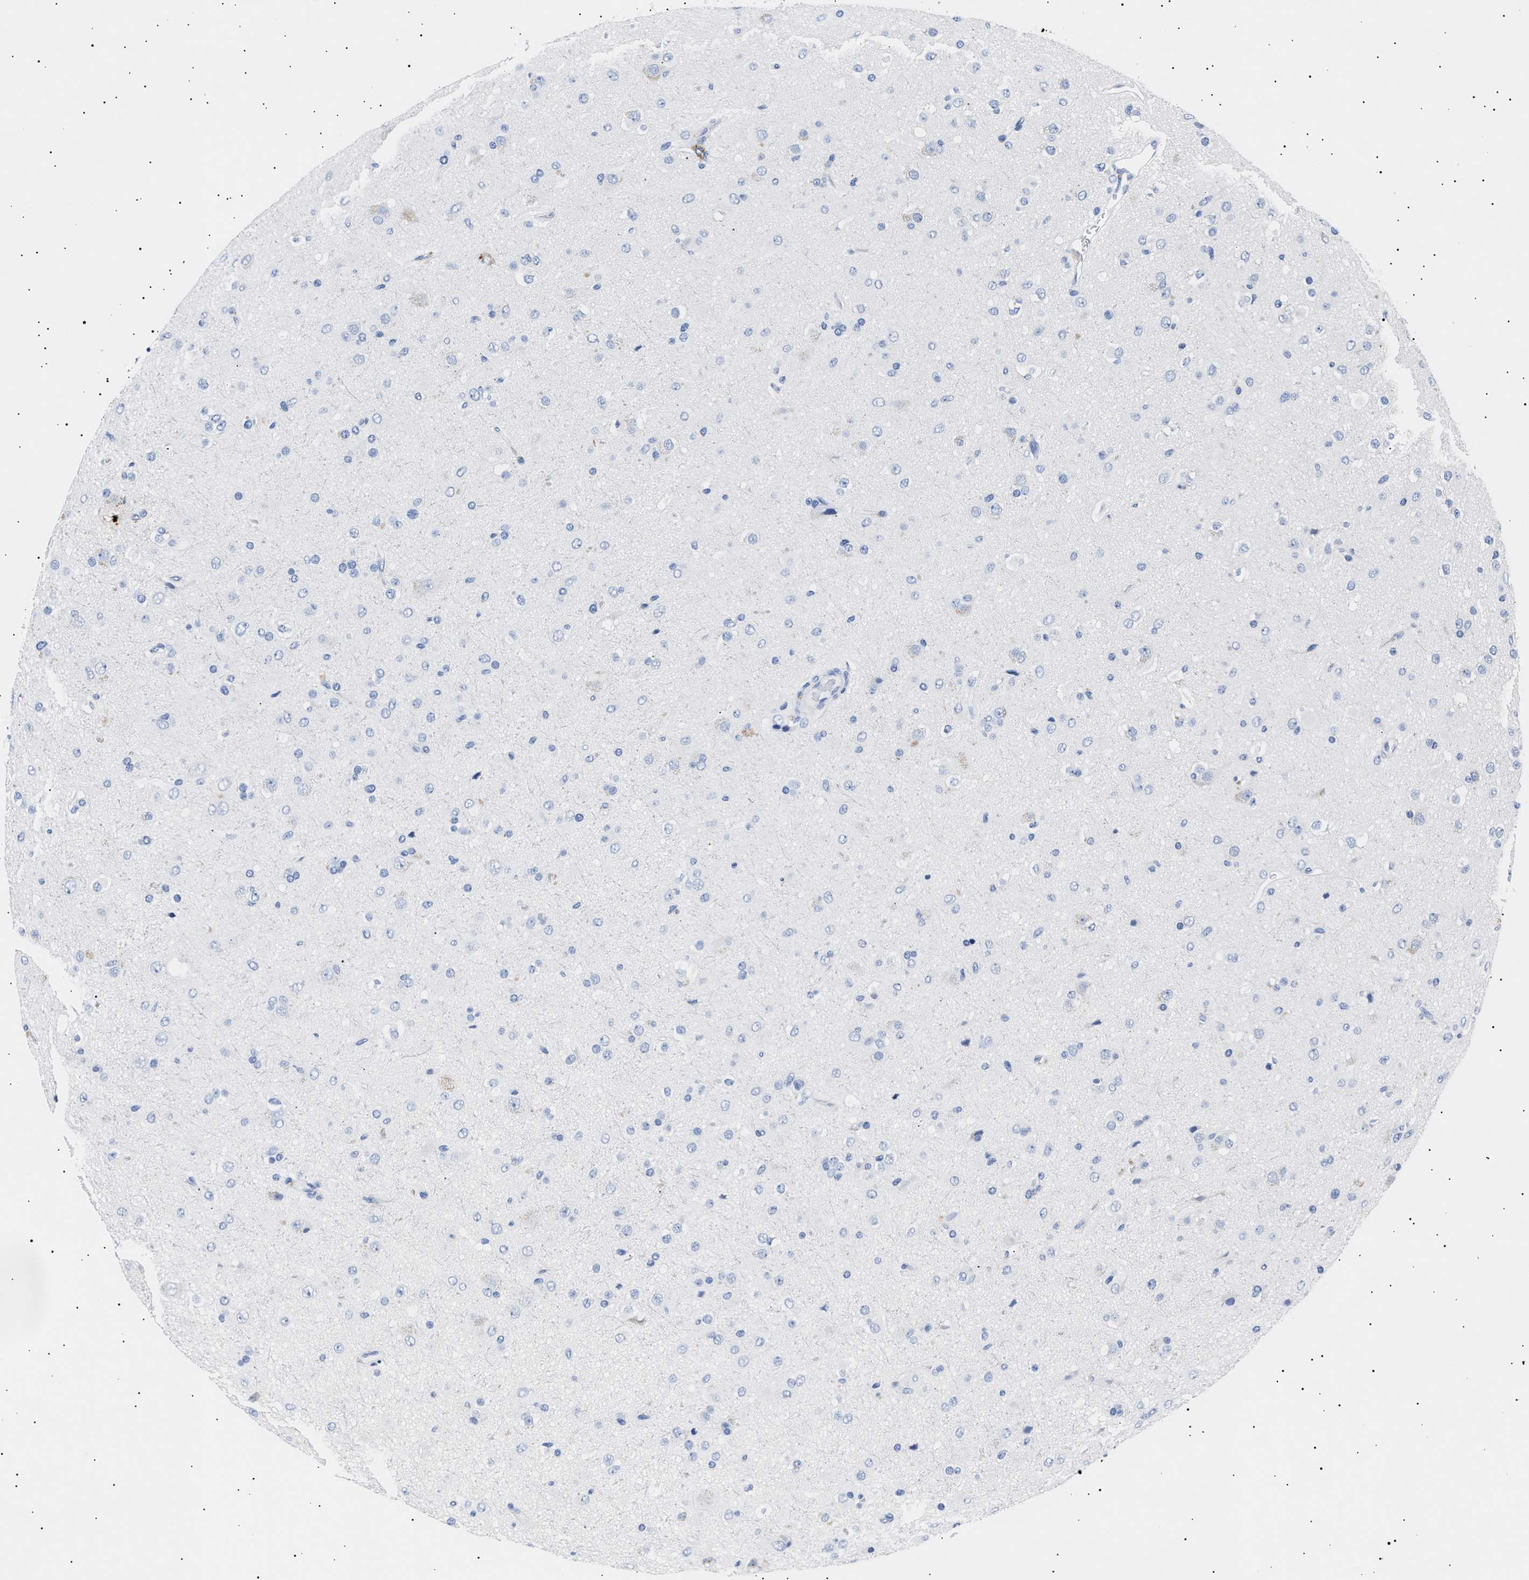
{"staining": {"intensity": "negative", "quantity": "none", "location": "none"}, "tissue": "glioma", "cell_type": "Tumor cells", "image_type": "cancer", "snomed": [{"axis": "morphology", "description": "Glioma, malignant, Low grade"}, {"axis": "topography", "description": "Brain"}], "caption": "This is a histopathology image of IHC staining of glioma, which shows no staining in tumor cells.", "gene": "HEMGN", "patient": {"sex": "male", "age": 65}}